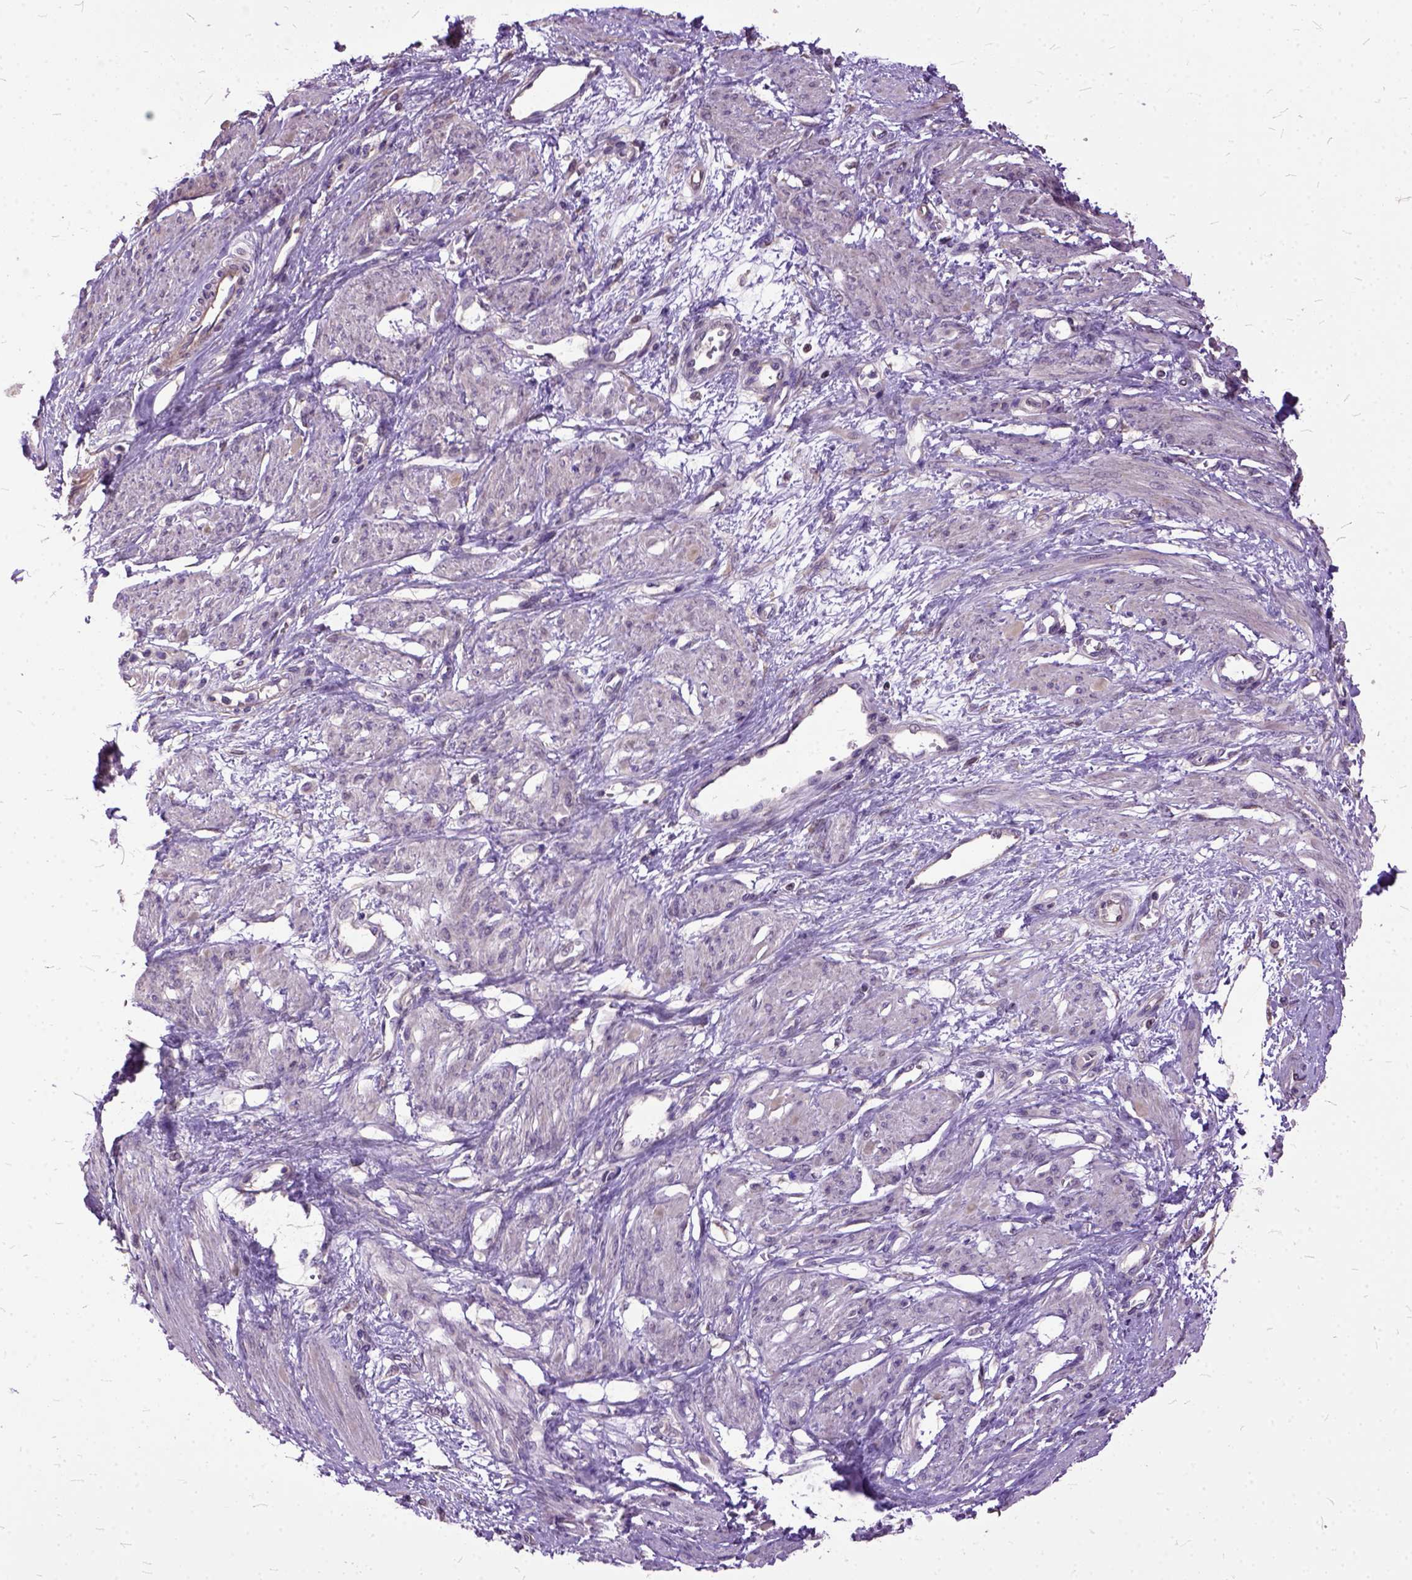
{"staining": {"intensity": "weak", "quantity": "<25%", "location": "cytoplasmic/membranous"}, "tissue": "smooth muscle", "cell_type": "Smooth muscle cells", "image_type": "normal", "snomed": [{"axis": "morphology", "description": "Normal tissue, NOS"}, {"axis": "topography", "description": "Smooth muscle"}, {"axis": "topography", "description": "Uterus"}], "caption": "Immunohistochemistry (IHC) micrograph of normal smooth muscle: smooth muscle stained with DAB reveals no significant protein staining in smooth muscle cells.", "gene": "AREG", "patient": {"sex": "female", "age": 39}}